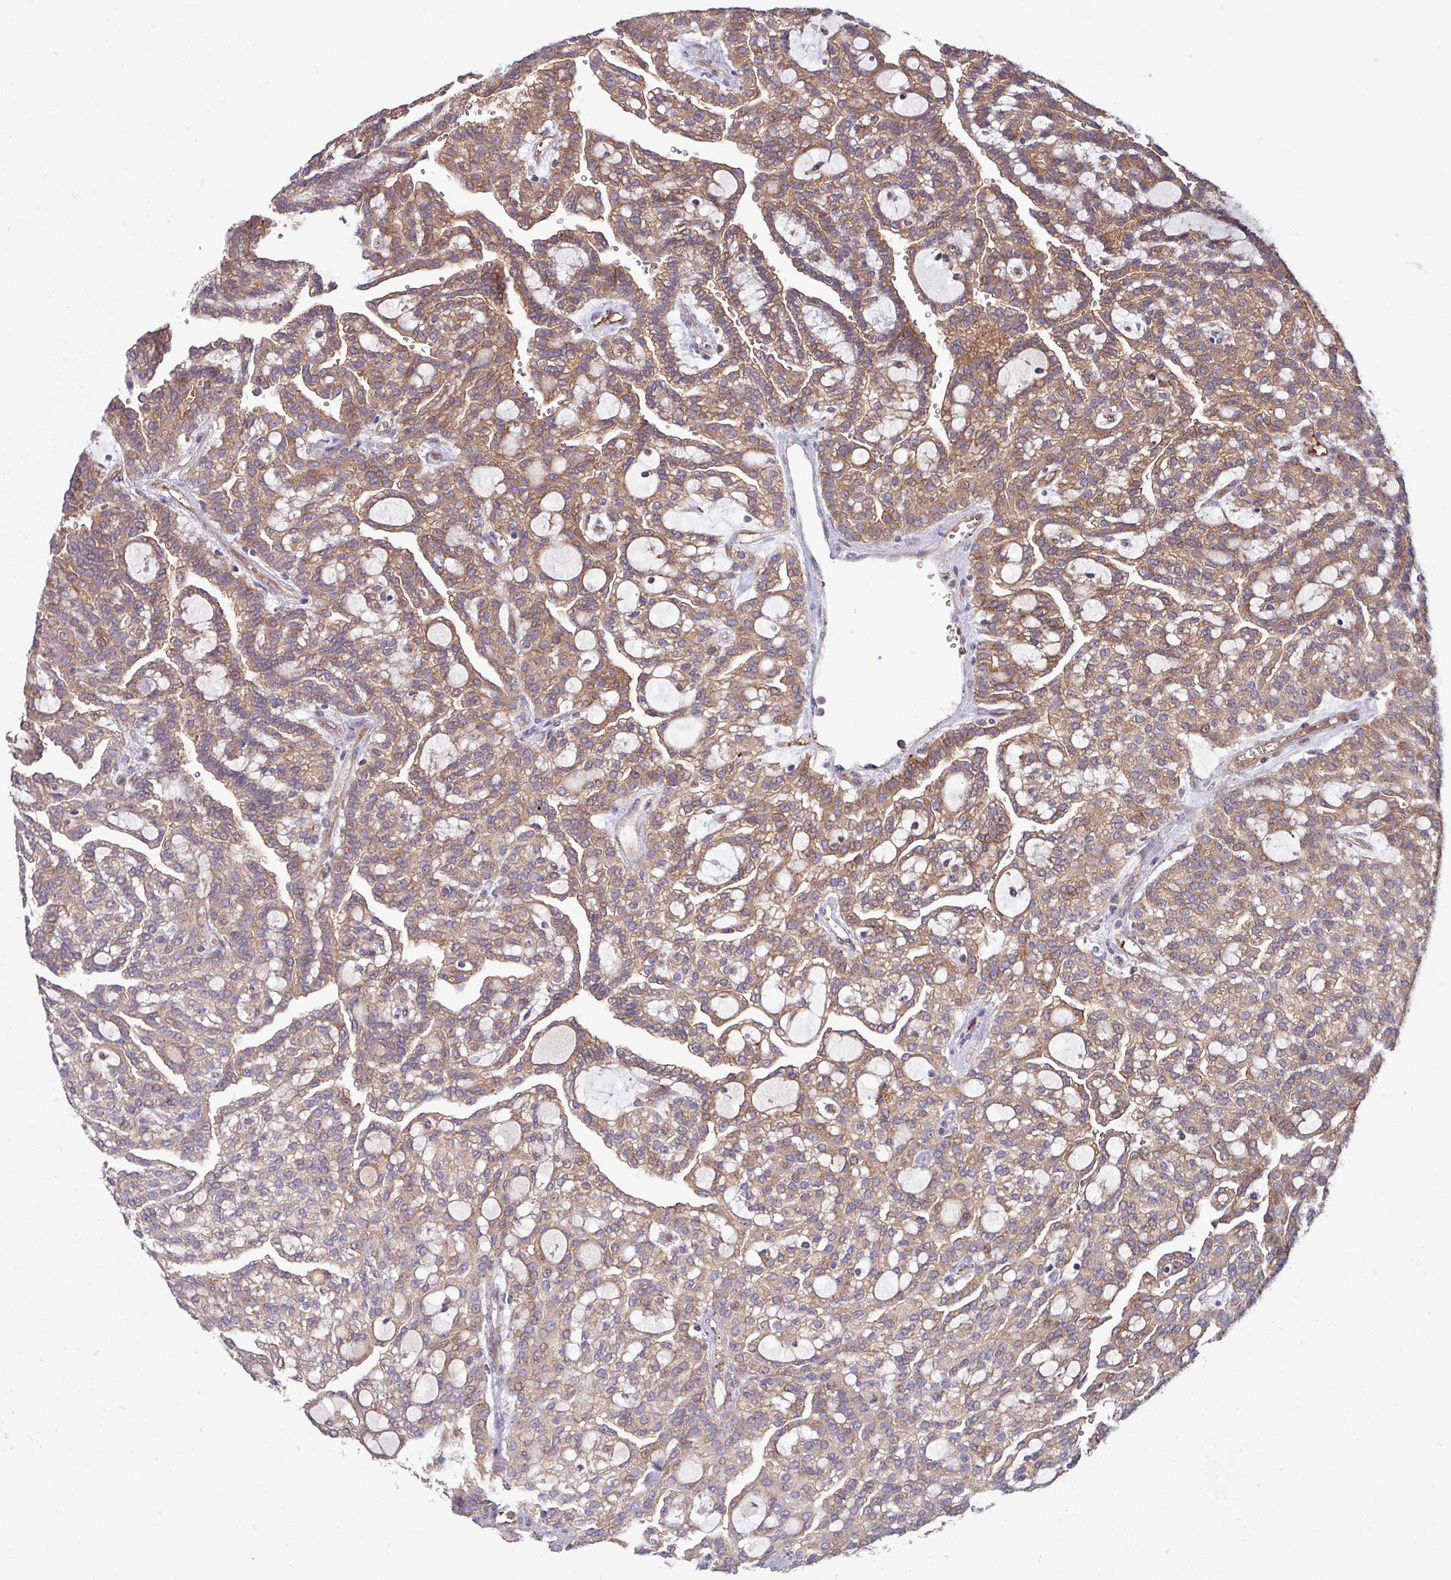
{"staining": {"intensity": "moderate", "quantity": ">75%", "location": "cytoplasmic/membranous"}, "tissue": "renal cancer", "cell_type": "Tumor cells", "image_type": "cancer", "snomed": [{"axis": "morphology", "description": "Adenocarcinoma, NOS"}, {"axis": "topography", "description": "Kidney"}], "caption": "This micrograph exhibits IHC staining of human adenocarcinoma (renal), with medium moderate cytoplasmic/membranous staining in approximately >75% of tumor cells.", "gene": "LSM12", "patient": {"sex": "male", "age": 63}}